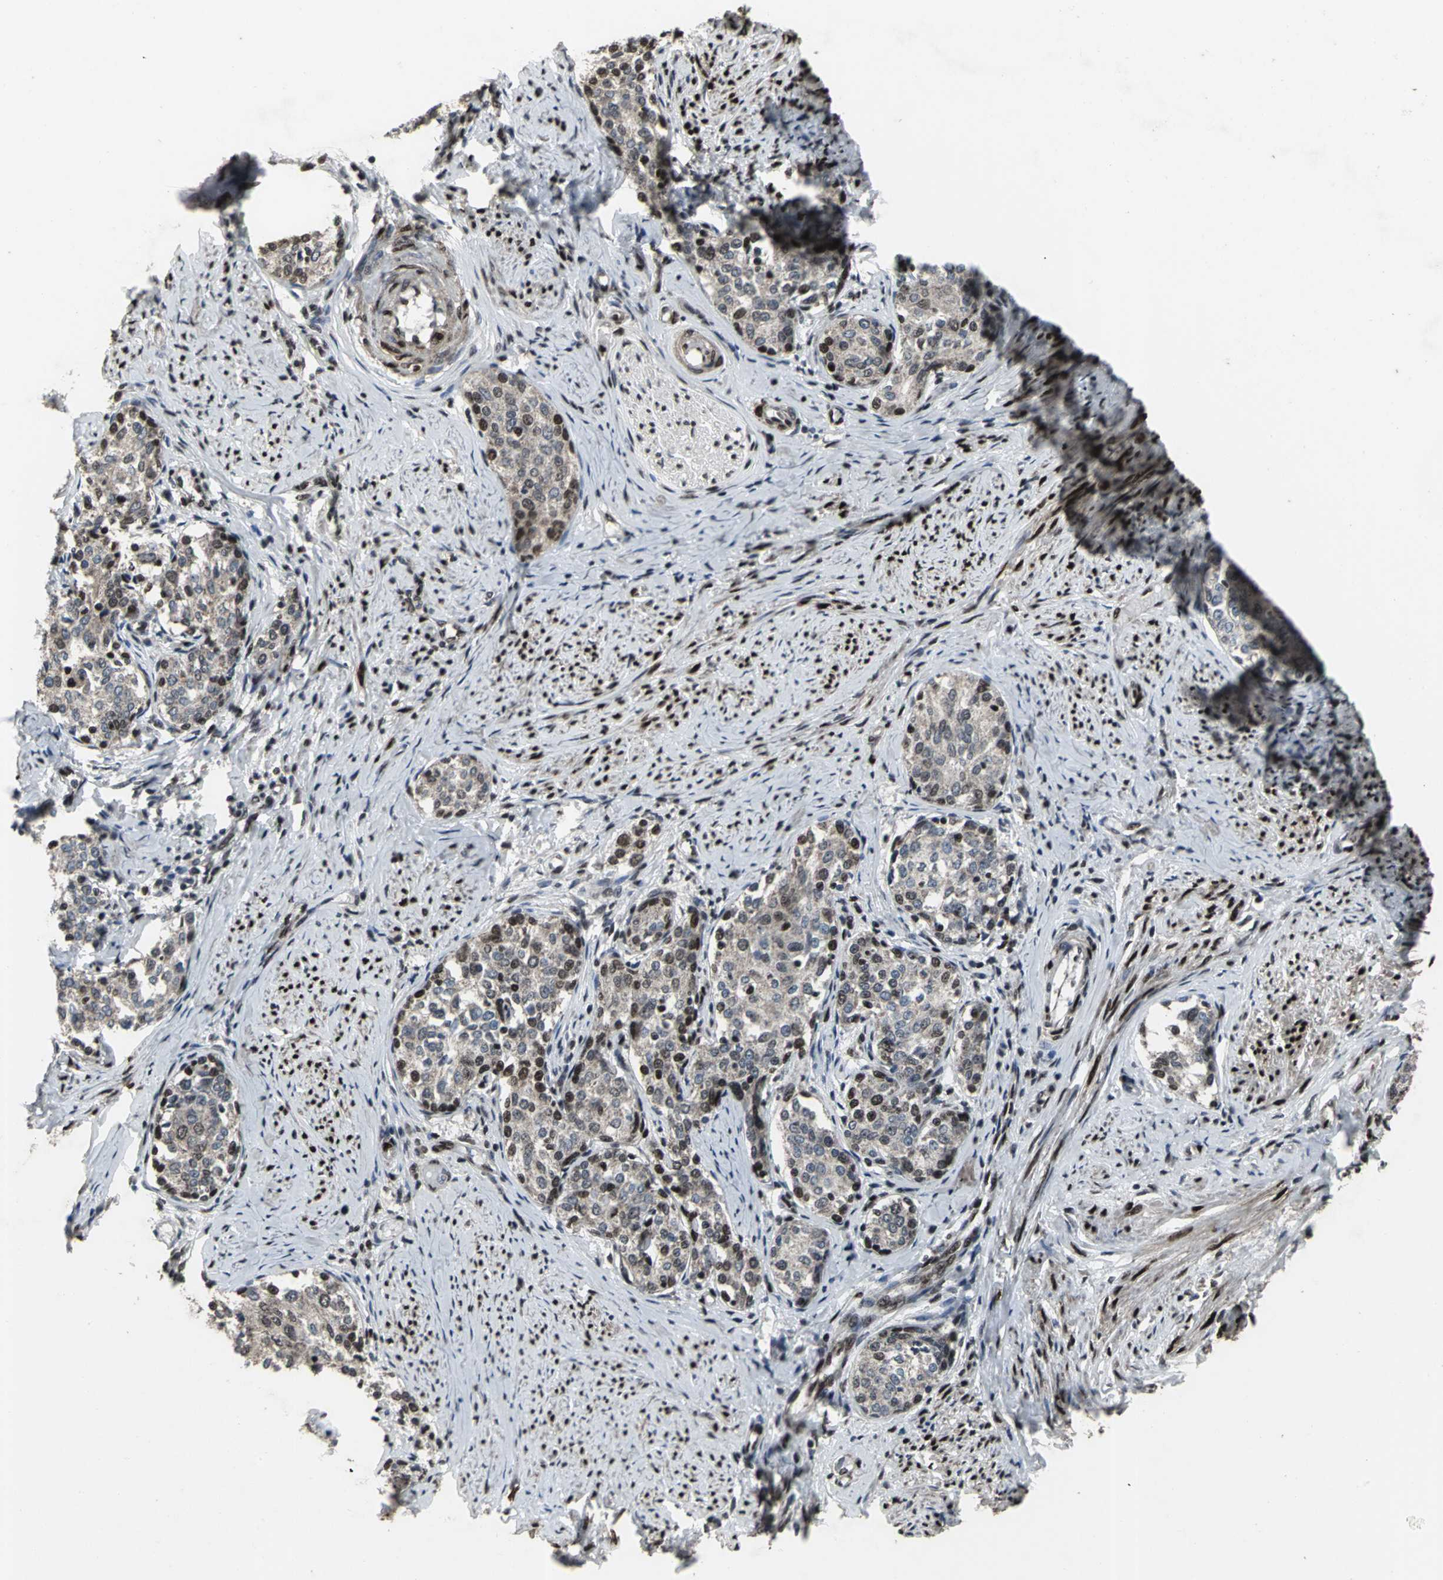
{"staining": {"intensity": "strong", "quantity": "<25%", "location": "nuclear"}, "tissue": "cervical cancer", "cell_type": "Tumor cells", "image_type": "cancer", "snomed": [{"axis": "morphology", "description": "Squamous cell carcinoma, NOS"}, {"axis": "morphology", "description": "Adenocarcinoma, NOS"}, {"axis": "topography", "description": "Cervix"}], "caption": "Strong nuclear protein staining is seen in about <25% of tumor cells in cervical cancer (adenocarcinoma).", "gene": "SRF", "patient": {"sex": "female", "age": 52}}